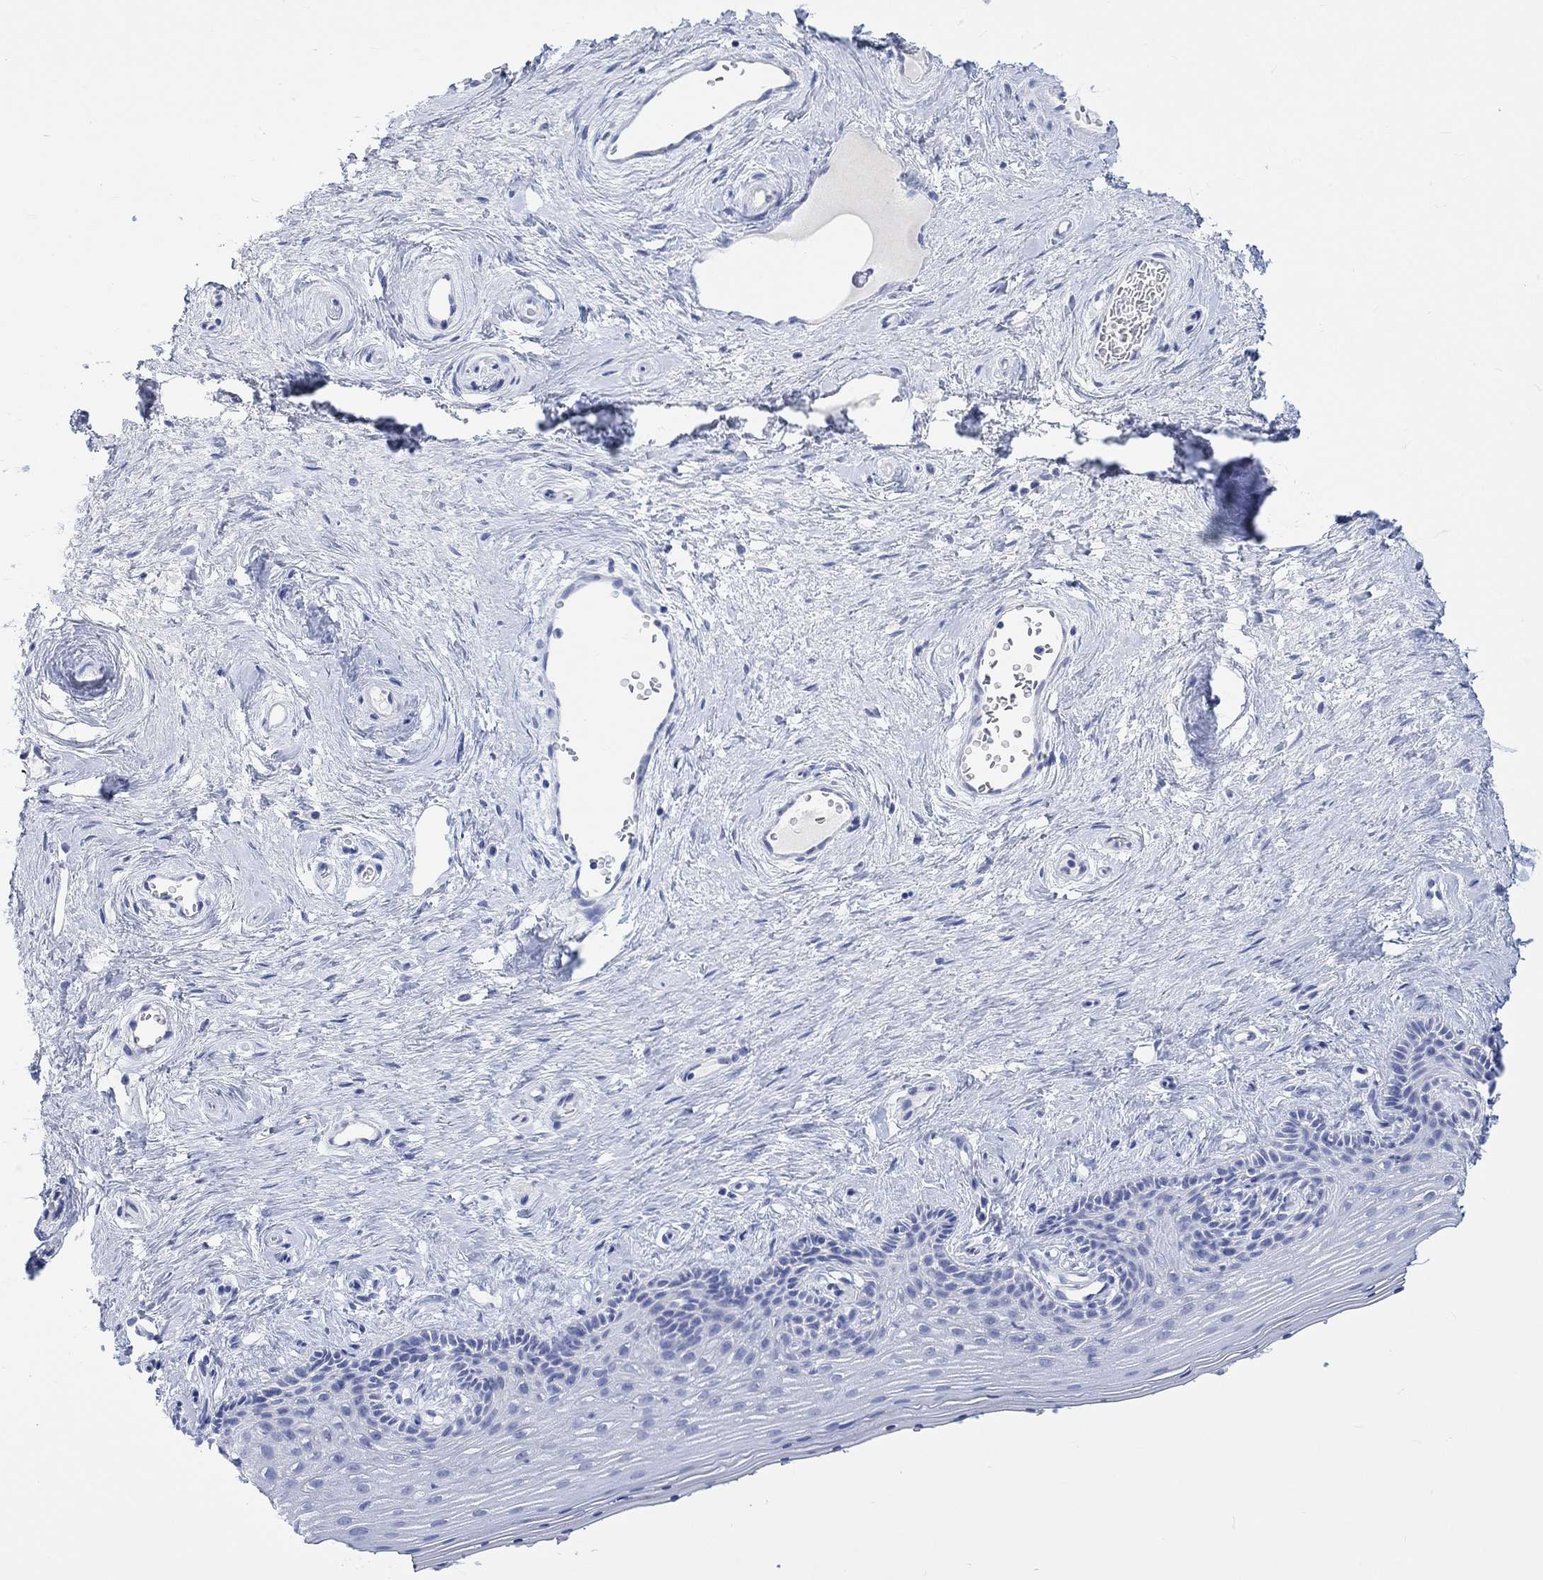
{"staining": {"intensity": "negative", "quantity": "none", "location": "none"}, "tissue": "vagina", "cell_type": "Squamous epithelial cells", "image_type": "normal", "snomed": [{"axis": "morphology", "description": "Normal tissue, NOS"}, {"axis": "topography", "description": "Vagina"}], "caption": "Immunohistochemistry histopathology image of unremarkable vagina stained for a protein (brown), which reveals no staining in squamous epithelial cells. (Stains: DAB IHC with hematoxylin counter stain, Microscopy: brightfield microscopy at high magnification).", "gene": "CALCA", "patient": {"sex": "female", "age": 45}}